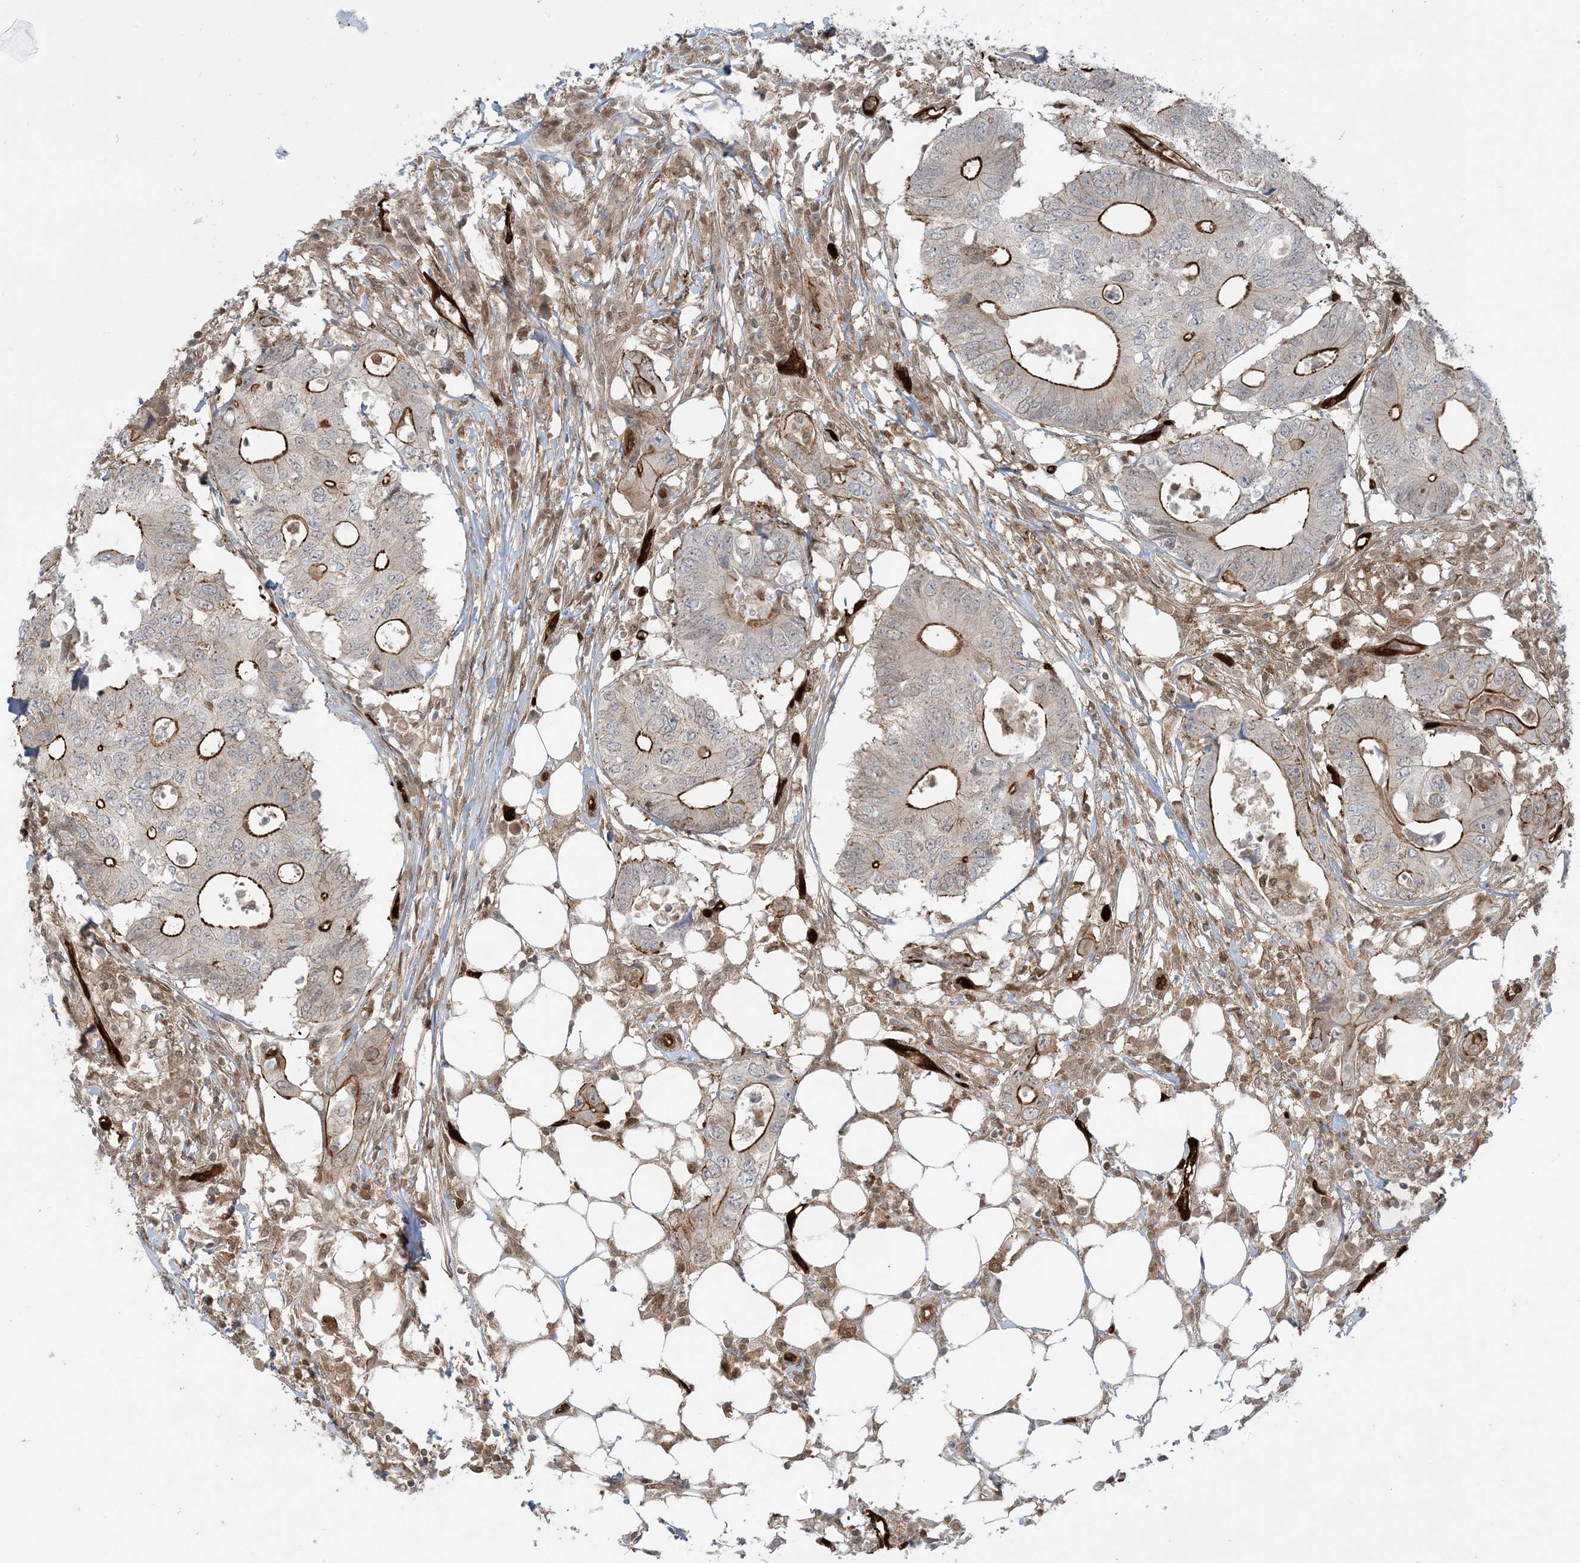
{"staining": {"intensity": "strong", "quantity": ">75%", "location": "cytoplasmic/membranous"}, "tissue": "colorectal cancer", "cell_type": "Tumor cells", "image_type": "cancer", "snomed": [{"axis": "morphology", "description": "Adenocarcinoma, NOS"}, {"axis": "topography", "description": "Colon"}], "caption": "Immunohistochemical staining of human adenocarcinoma (colorectal) reveals high levels of strong cytoplasmic/membranous expression in approximately >75% of tumor cells.", "gene": "PPM1F", "patient": {"sex": "male", "age": 71}}